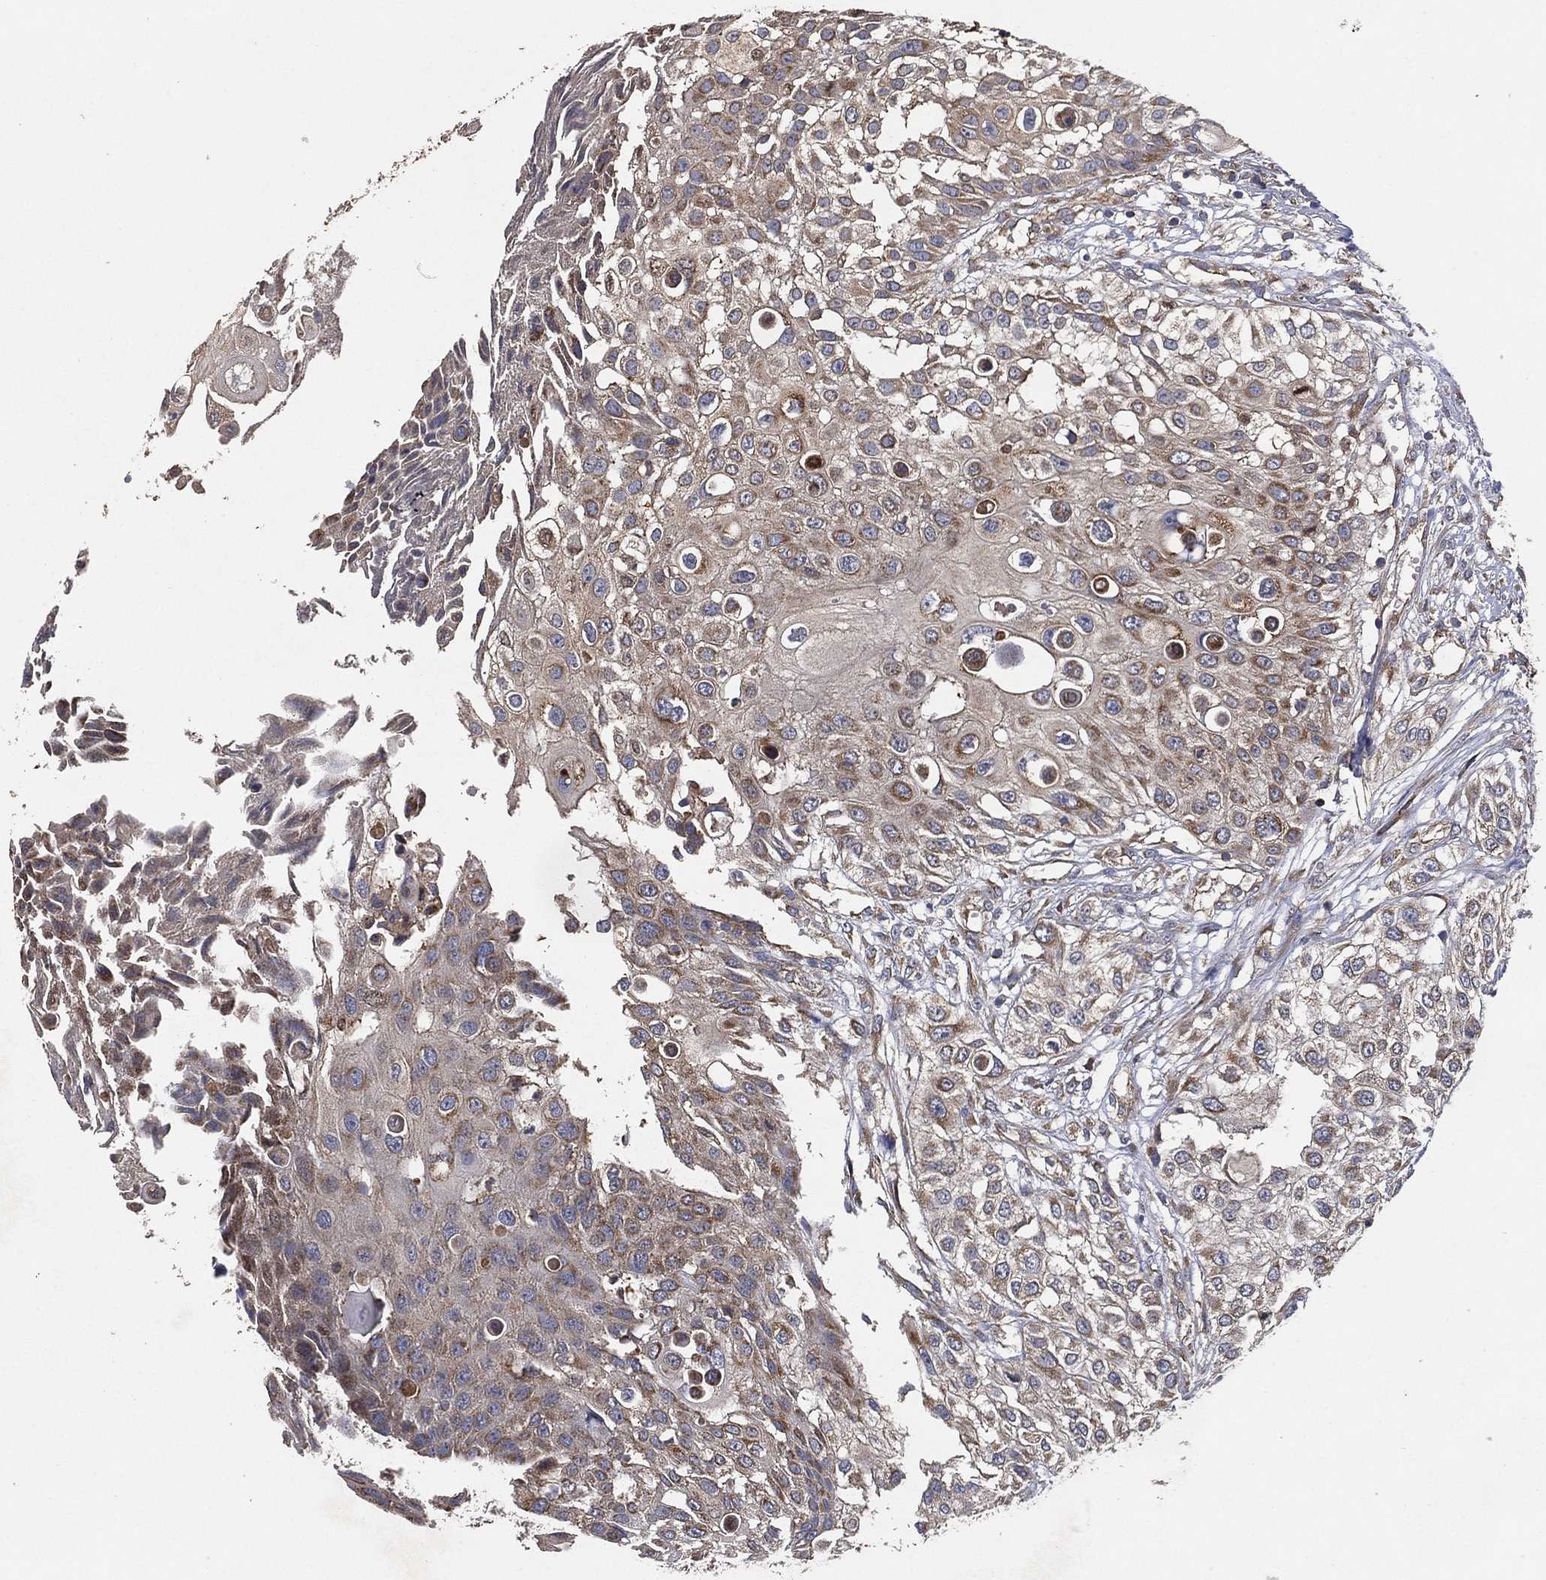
{"staining": {"intensity": "moderate", "quantity": "<25%", "location": "cytoplasmic/membranous"}, "tissue": "urothelial cancer", "cell_type": "Tumor cells", "image_type": "cancer", "snomed": [{"axis": "morphology", "description": "Urothelial carcinoma, High grade"}, {"axis": "topography", "description": "Urinary bladder"}], "caption": "Immunohistochemical staining of human urothelial cancer displays low levels of moderate cytoplasmic/membranous protein staining in approximately <25% of tumor cells. The staining is performed using DAB (3,3'-diaminobenzidine) brown chromogen to label protein expression. The nuclei are counter-stained blue using hematoxylin.", "gene": "LIMD1", "patient": {"sex": "female", "age": 79}}